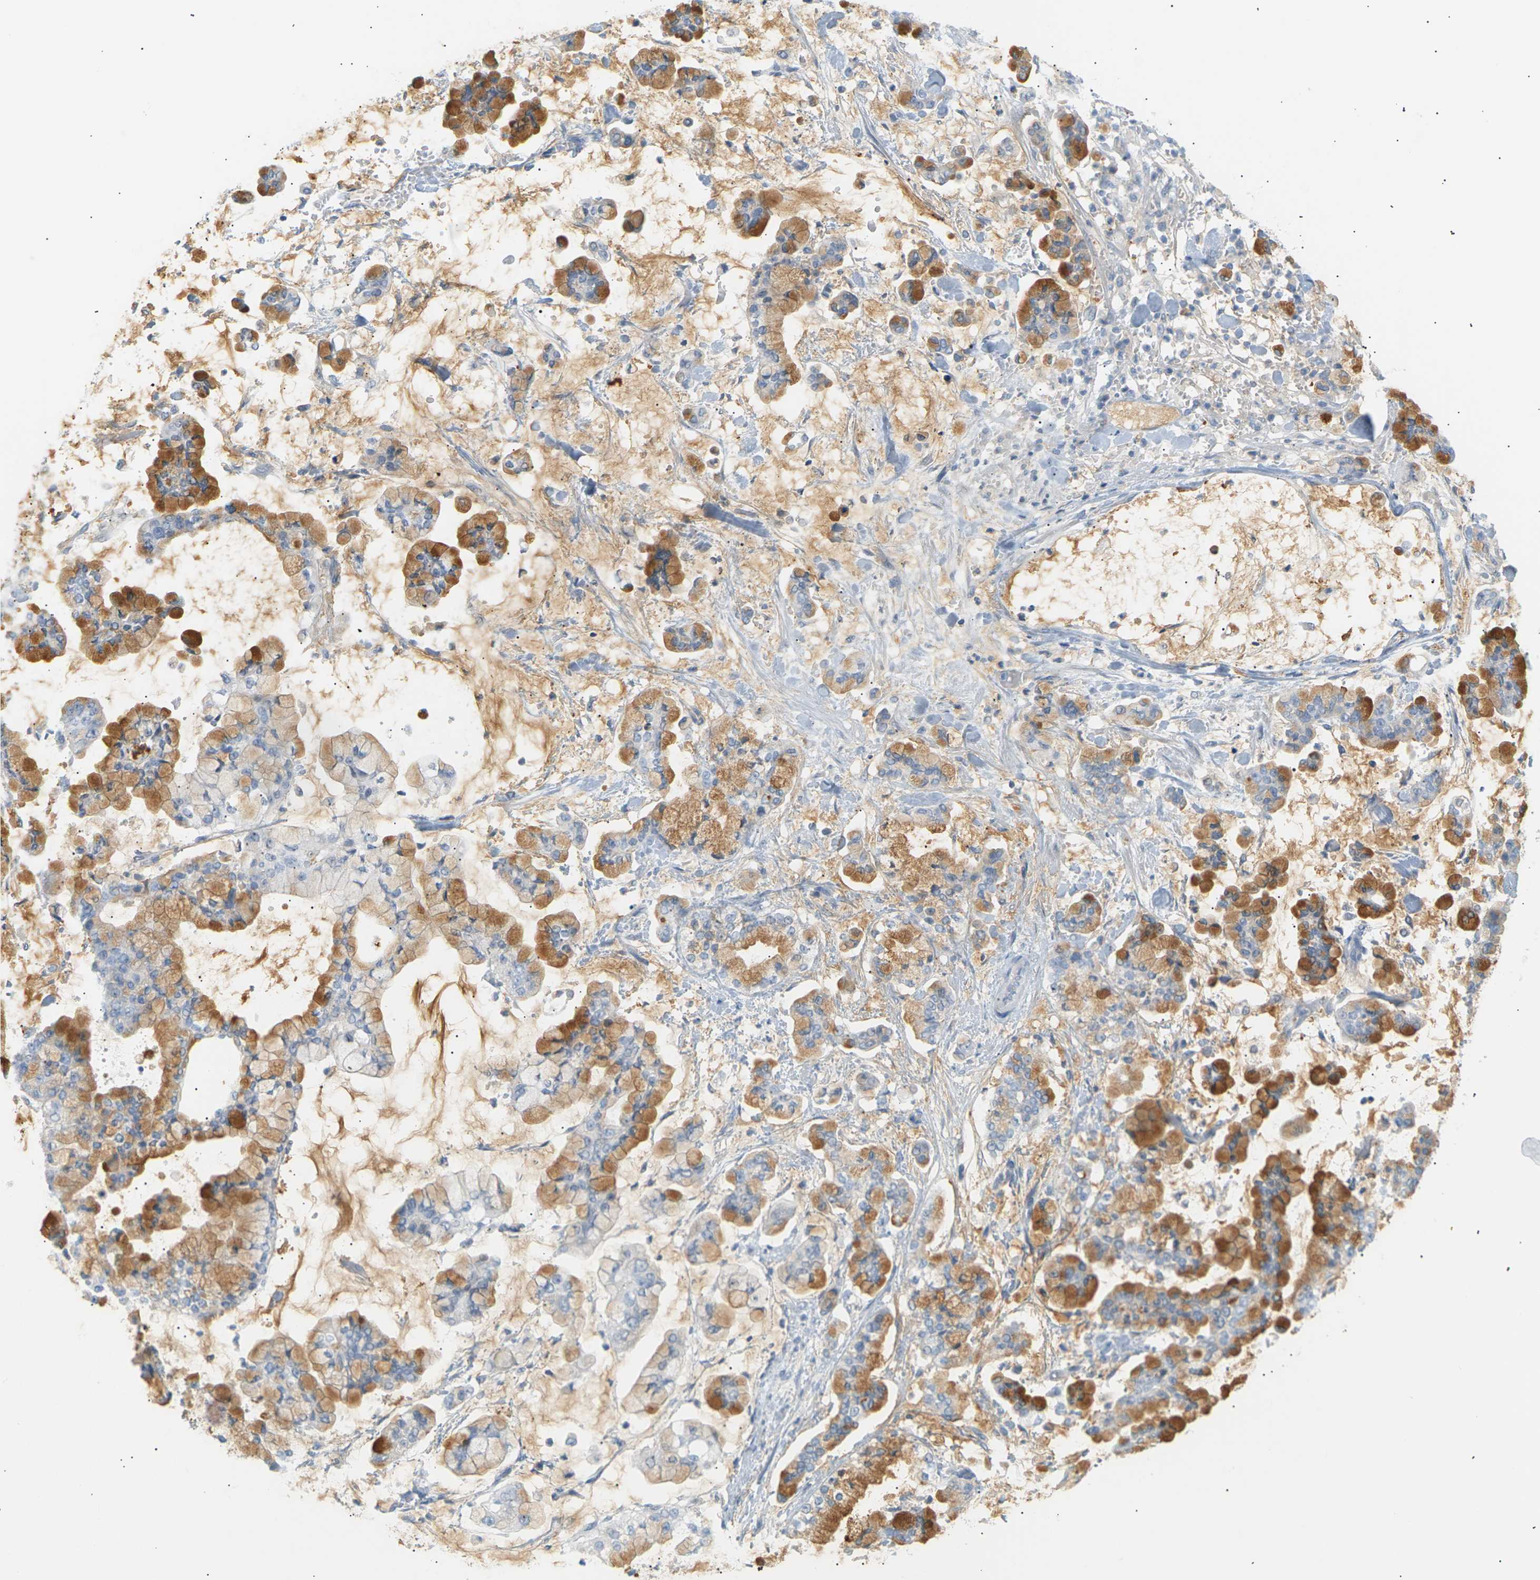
{"staining": {"intensity": "moderate", "quantity": "25%-75%", "location": "cytoplasmic/membranous"}, "tissue": "stomach cancer", "cell_type": "Tumor cells", "image_type": "cancer", "snomed": [{"axis": "morphology", "description": "Normal tissue, NOS"}, {"axis": "morphology", "description": "Adenocarcinoma, NOS"}, {"axis": "topography", "description": "Stomach, upper"}, {"axis": "topography", "description": "Stomach"}], "caption": "Tumor cells exhibit medium levels of moderate cytoplasmic/membranous expression in approximately 25%-75% of cells in human adenocarcinoma (stomach). (DAB = brown stain, brightfield microscopy at high magnification).", "gene": "CLU", "patient": {"sex": "male", "age": 76}}